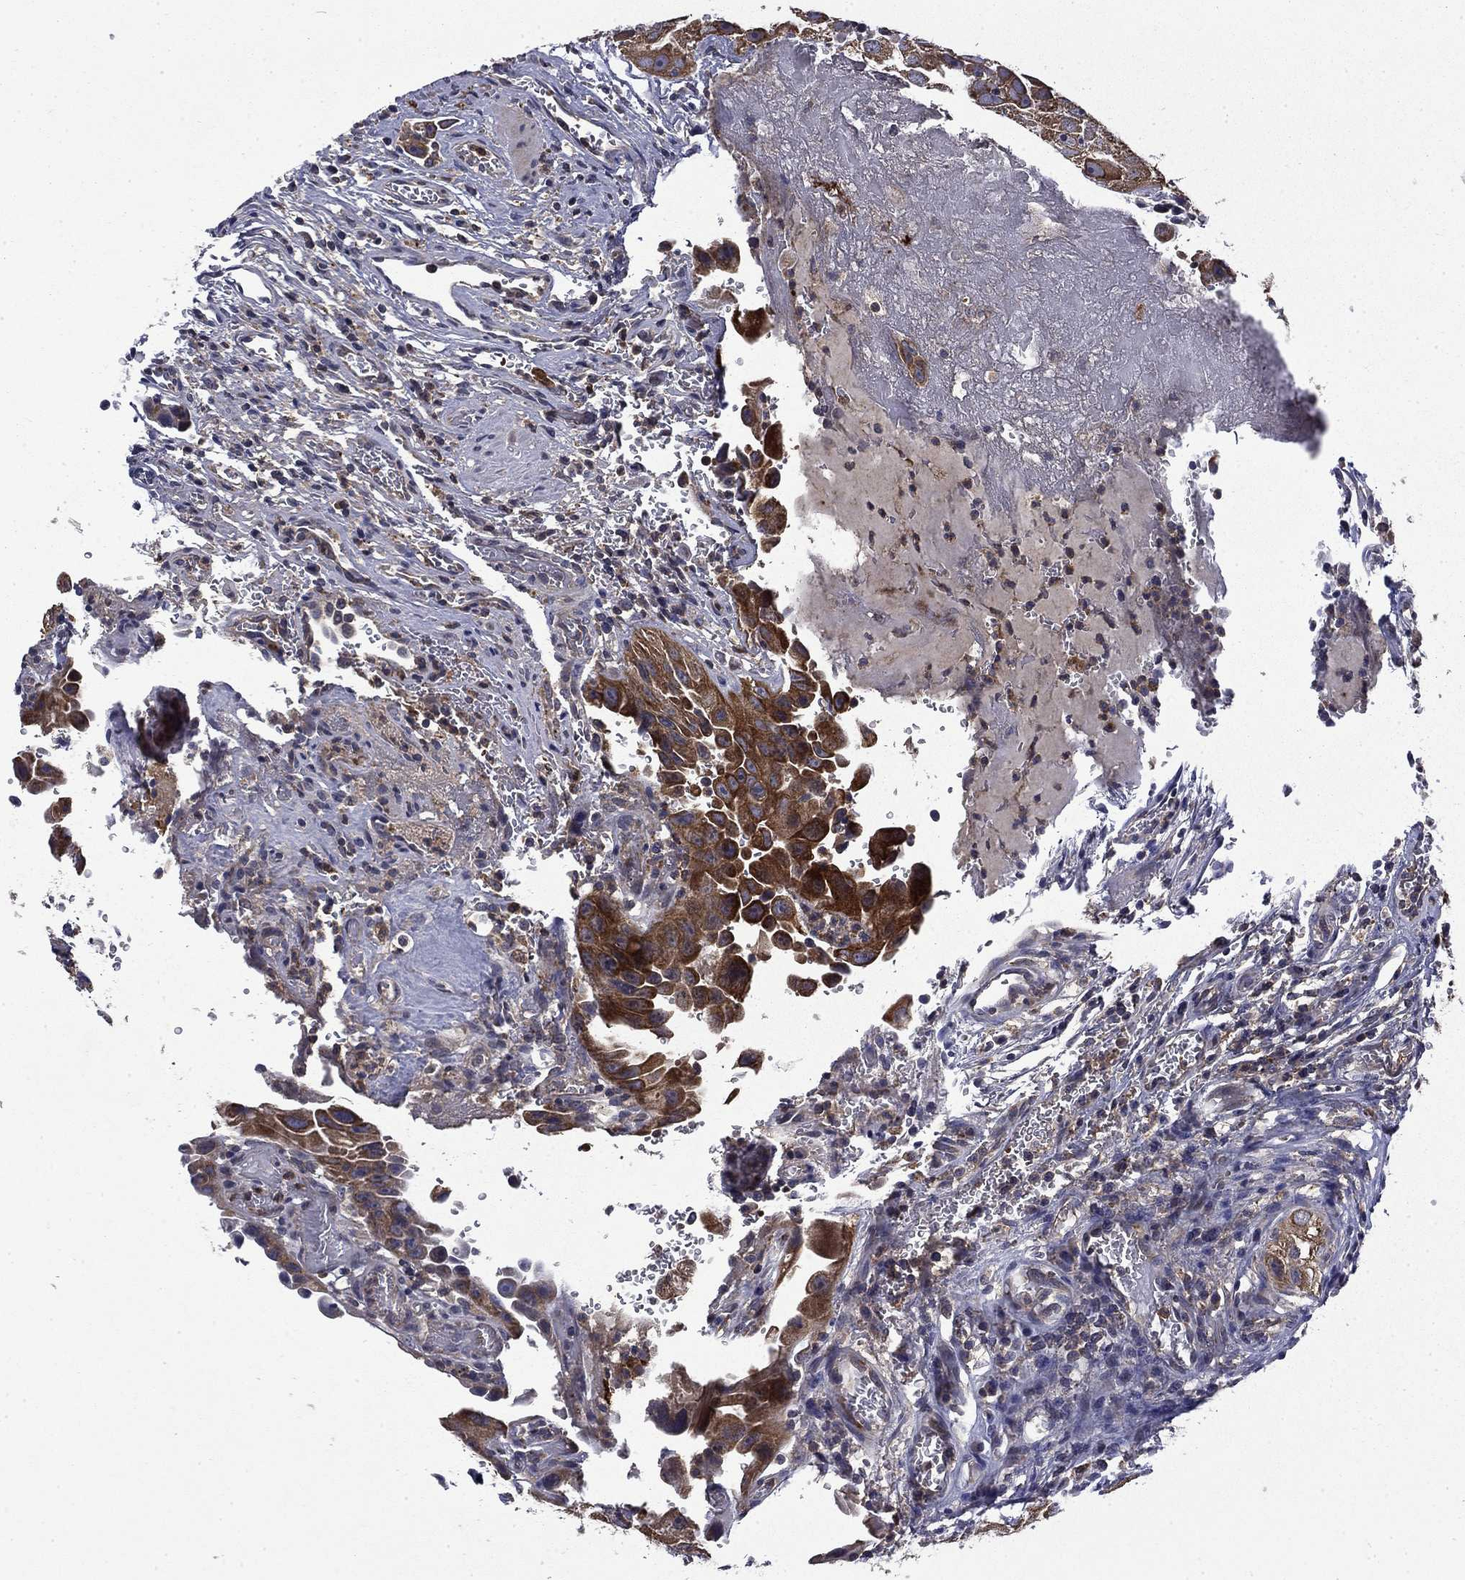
{"staining": {"intensity": "strong", "quantity": ">75%", "location": "cytoplasmic/membranous"}, "tissue": "urothelial cancer", "cell_type": "Tumor cells", "image_type": "cancer", "snomed": [{"axis": "morphology", "description": "Urothelial carcinoma, High grade"}, {"axis": "topography", "description": "Urinary bladder"}], "caption": "Immunohistochemical staining of human urothelial cancer displays strong cytoplasmic/membranous protein expression in approximately >75% of tumor cells. (Brightfield microscopy of DAB IHC at high magnification).", "gene": "CEACAM7", "patient": {"sex": "female", "age": 41}}